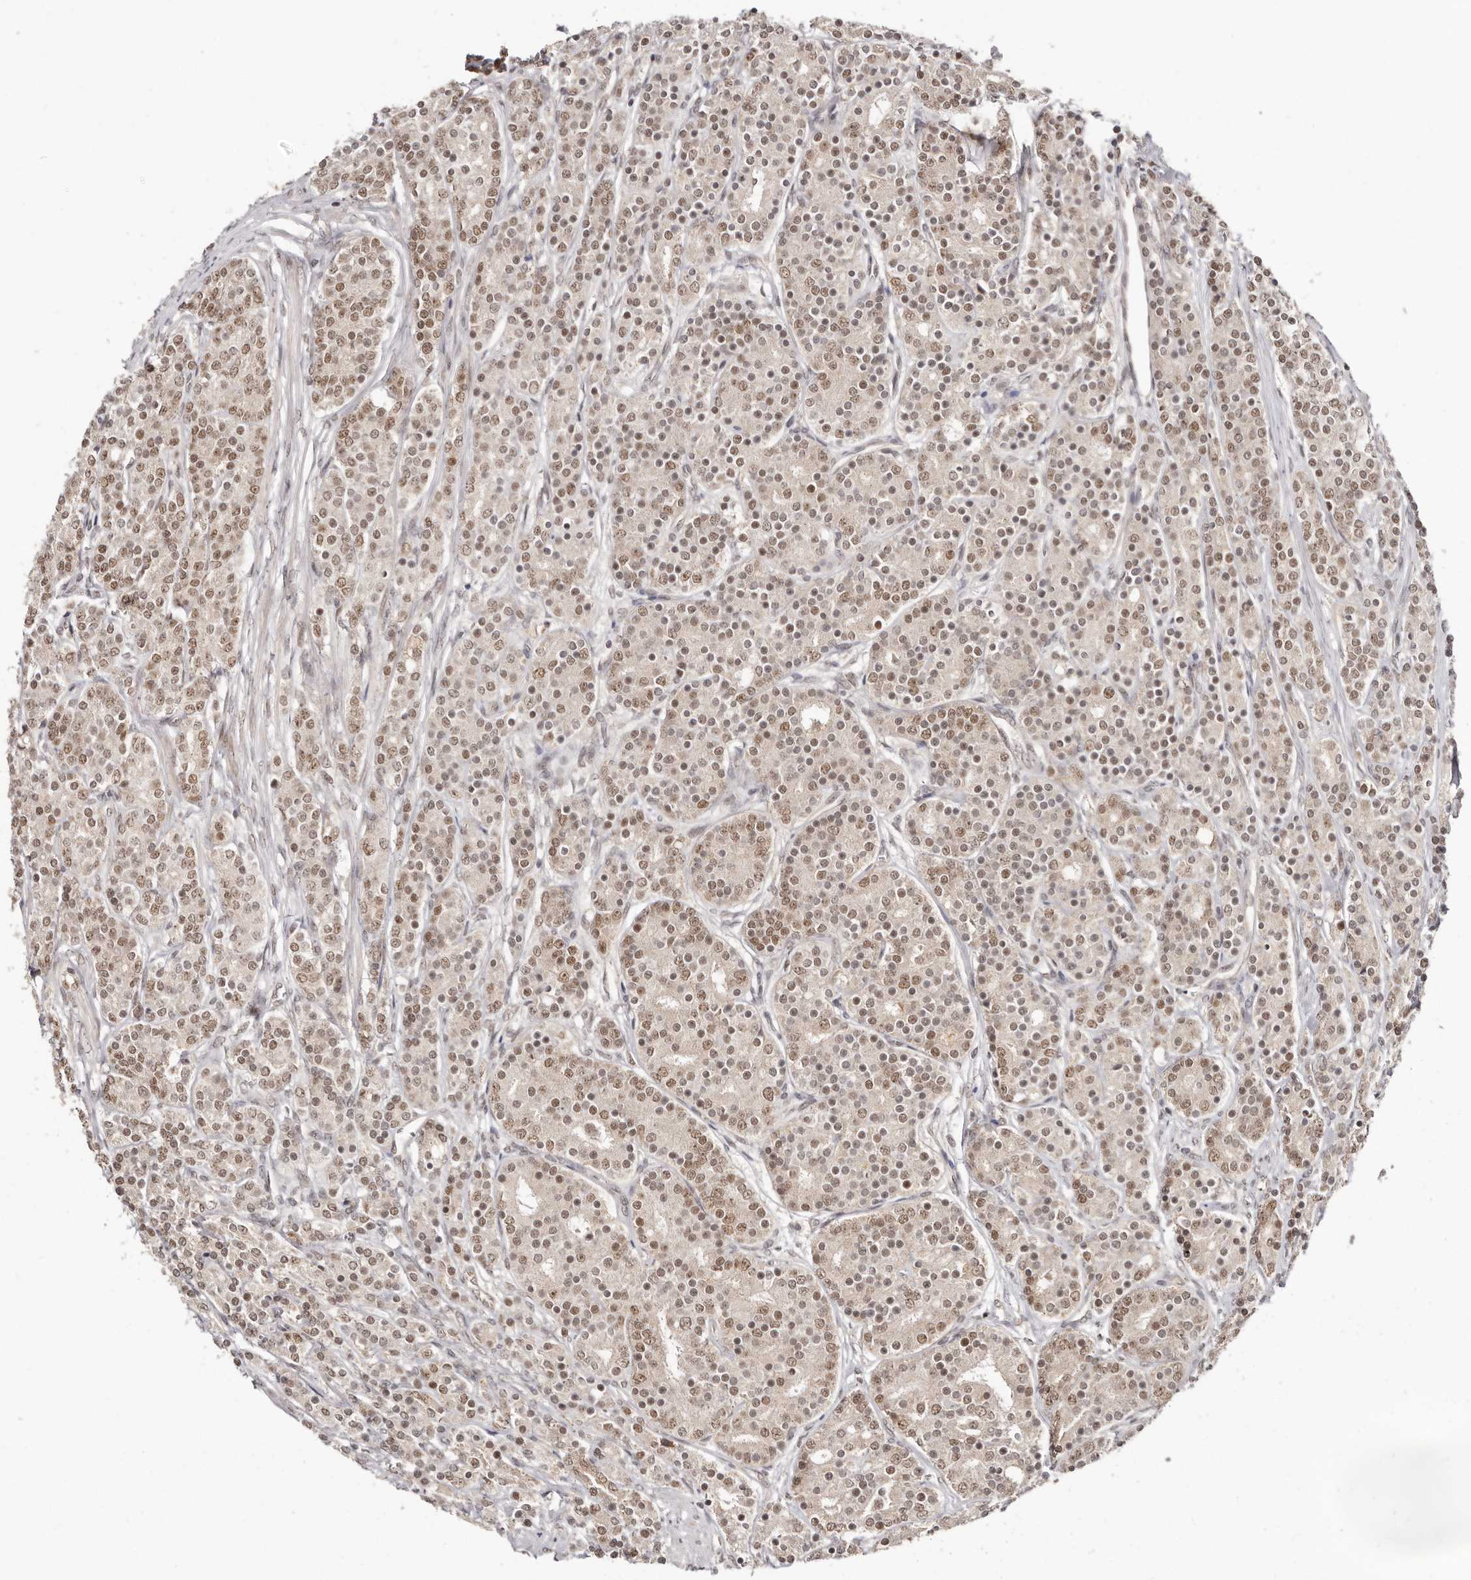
{"staining": {"intensity": "moderate", "quantity": ">75%", "location": "nuclear"}, "tissue": "prostate cancer", "cell_type": "Tumor cells", "image_type": "cancer", "snomed": [{"axis": "morphology", "description": "Adenocarcinoma, High grade"}, {"axis": "topography", "description": "Prostate"}], "caption": "Moderate nuclear protein positivity is seen in approximately >75% of tumor cells in prostate cancer (high-grade adenocarcinoma).", "gene": "MED8", "patient": {"sex": "male", "age": 62}}